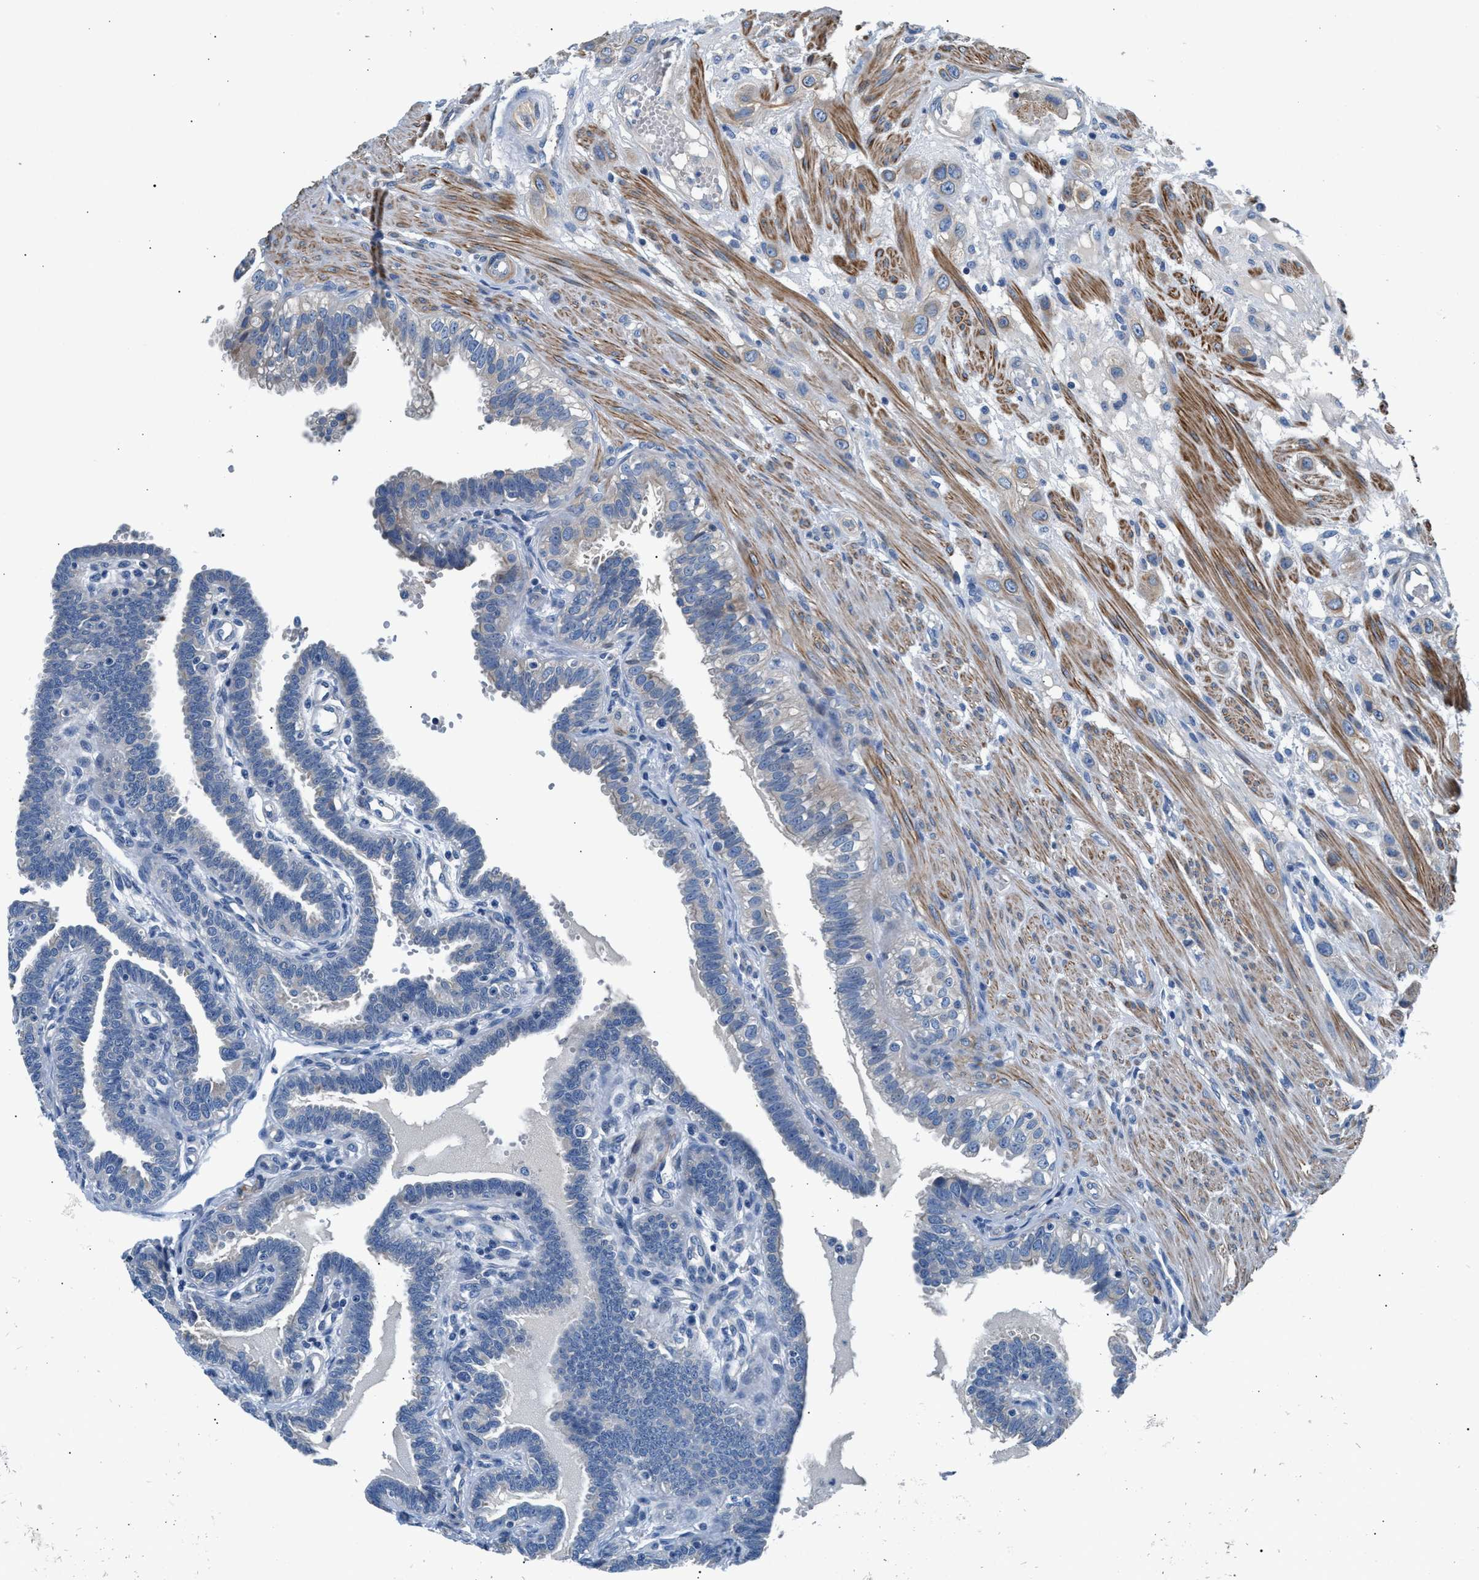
{"staining": {"intensity": "negative", "quantity": "none", "location": "none"}, "tissue": "fallopian tube", "cell_type": "Glandular cells", "image_type": "normal", "snomed": [{"axis": "morphology", "description": "Normal tissue, NOS"}, {"axis": "topography", "description": "Fallopian tube"}, {"axis": "topography", "description": "Placenta"}], "caption": "Glandular cells are negative for brown protein staining in benign fallopian tube.", "gene": "CDRT4", "patient": {"sex": "female", "age": 34}}